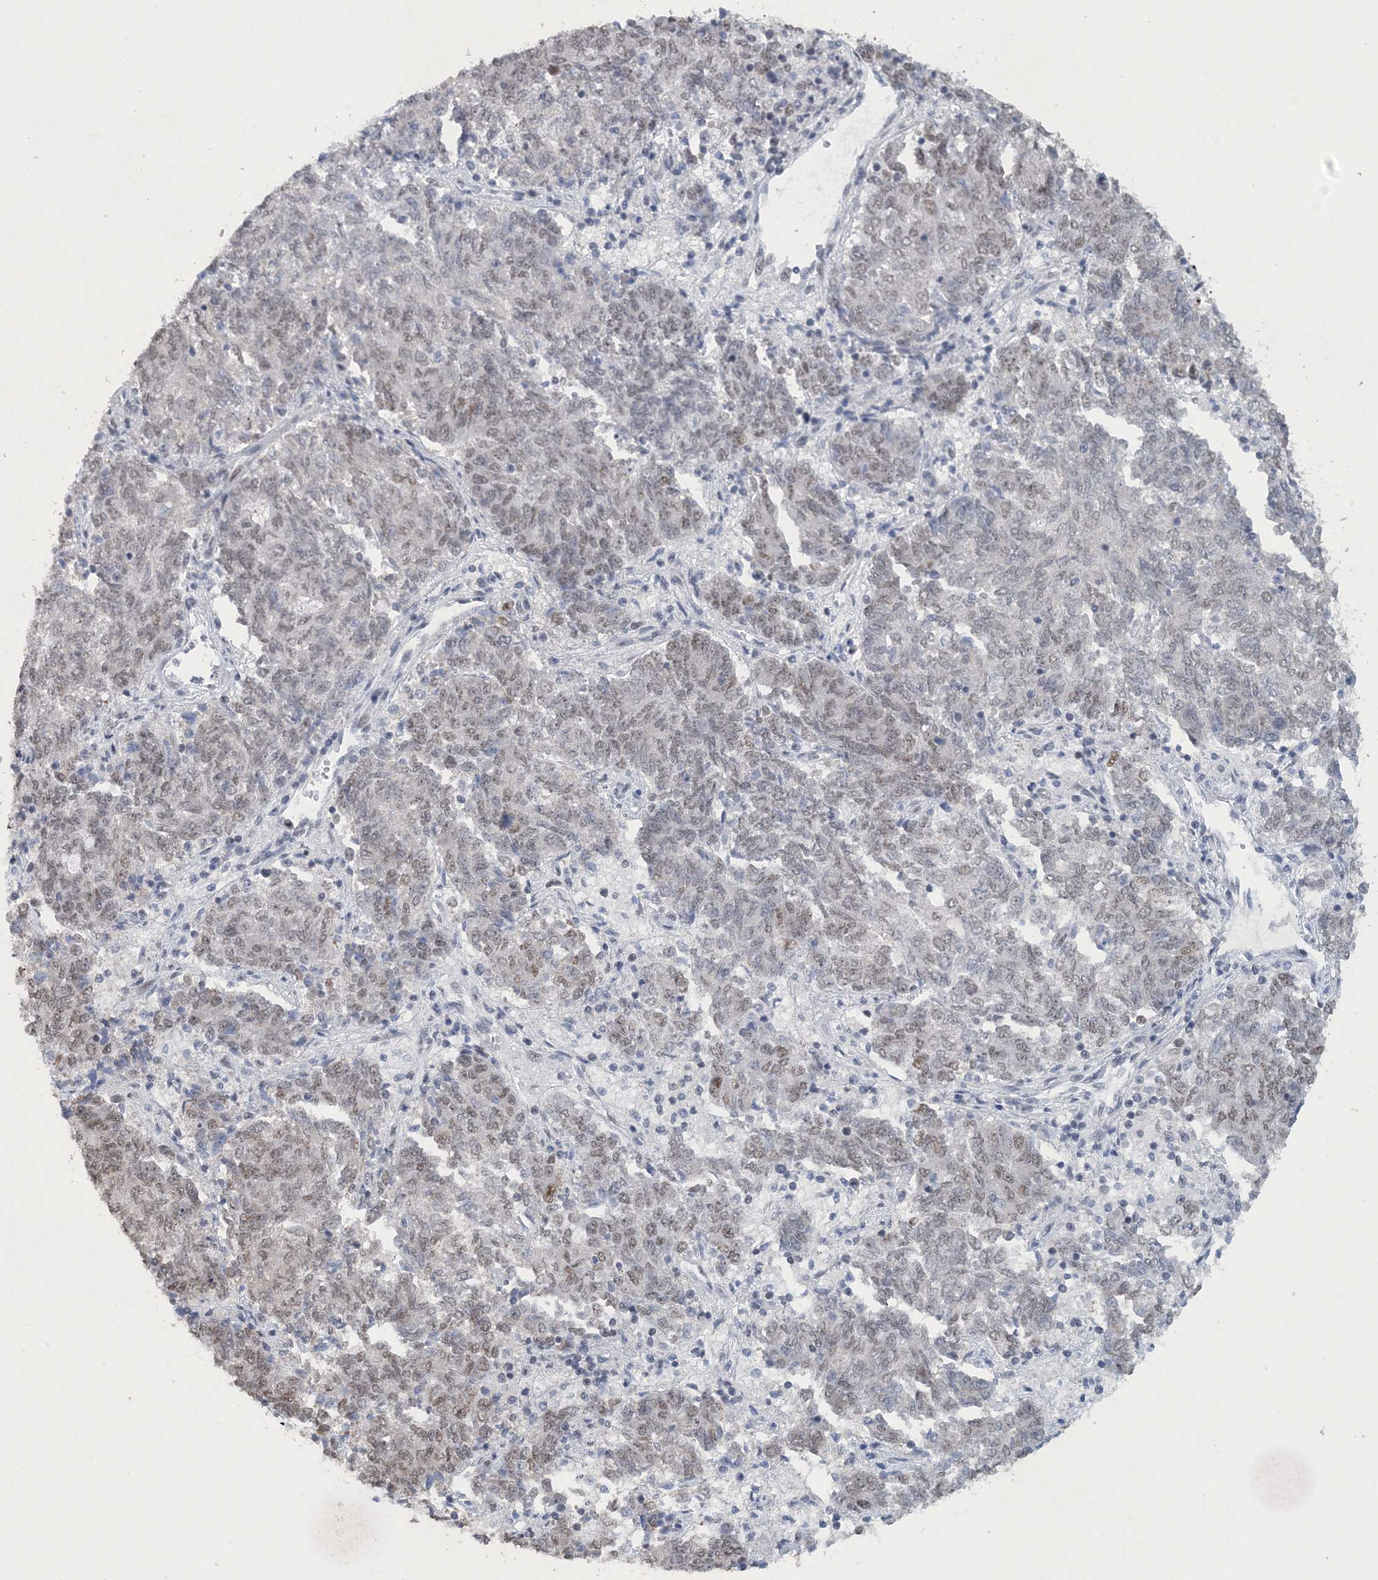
{"staining": {"intensity": "weak", "quantity": "<25%", "location": "nuclear"}, "tissue": "endometrial cancer", "cell_type": "Tumor cells", "image_type": "cancer", "snomed": [{"axis": "morphology", "description": "Adenocarcinoma, NOS"}, {"axis": "topography", "description": "Endometrium"}], "caption": "A photomicrograph of human adenocarcinoma (endometrial) is negative for staining in tumor cells.", "gene": "MBD2", "patient": {"sex": "female", "age": 80}}